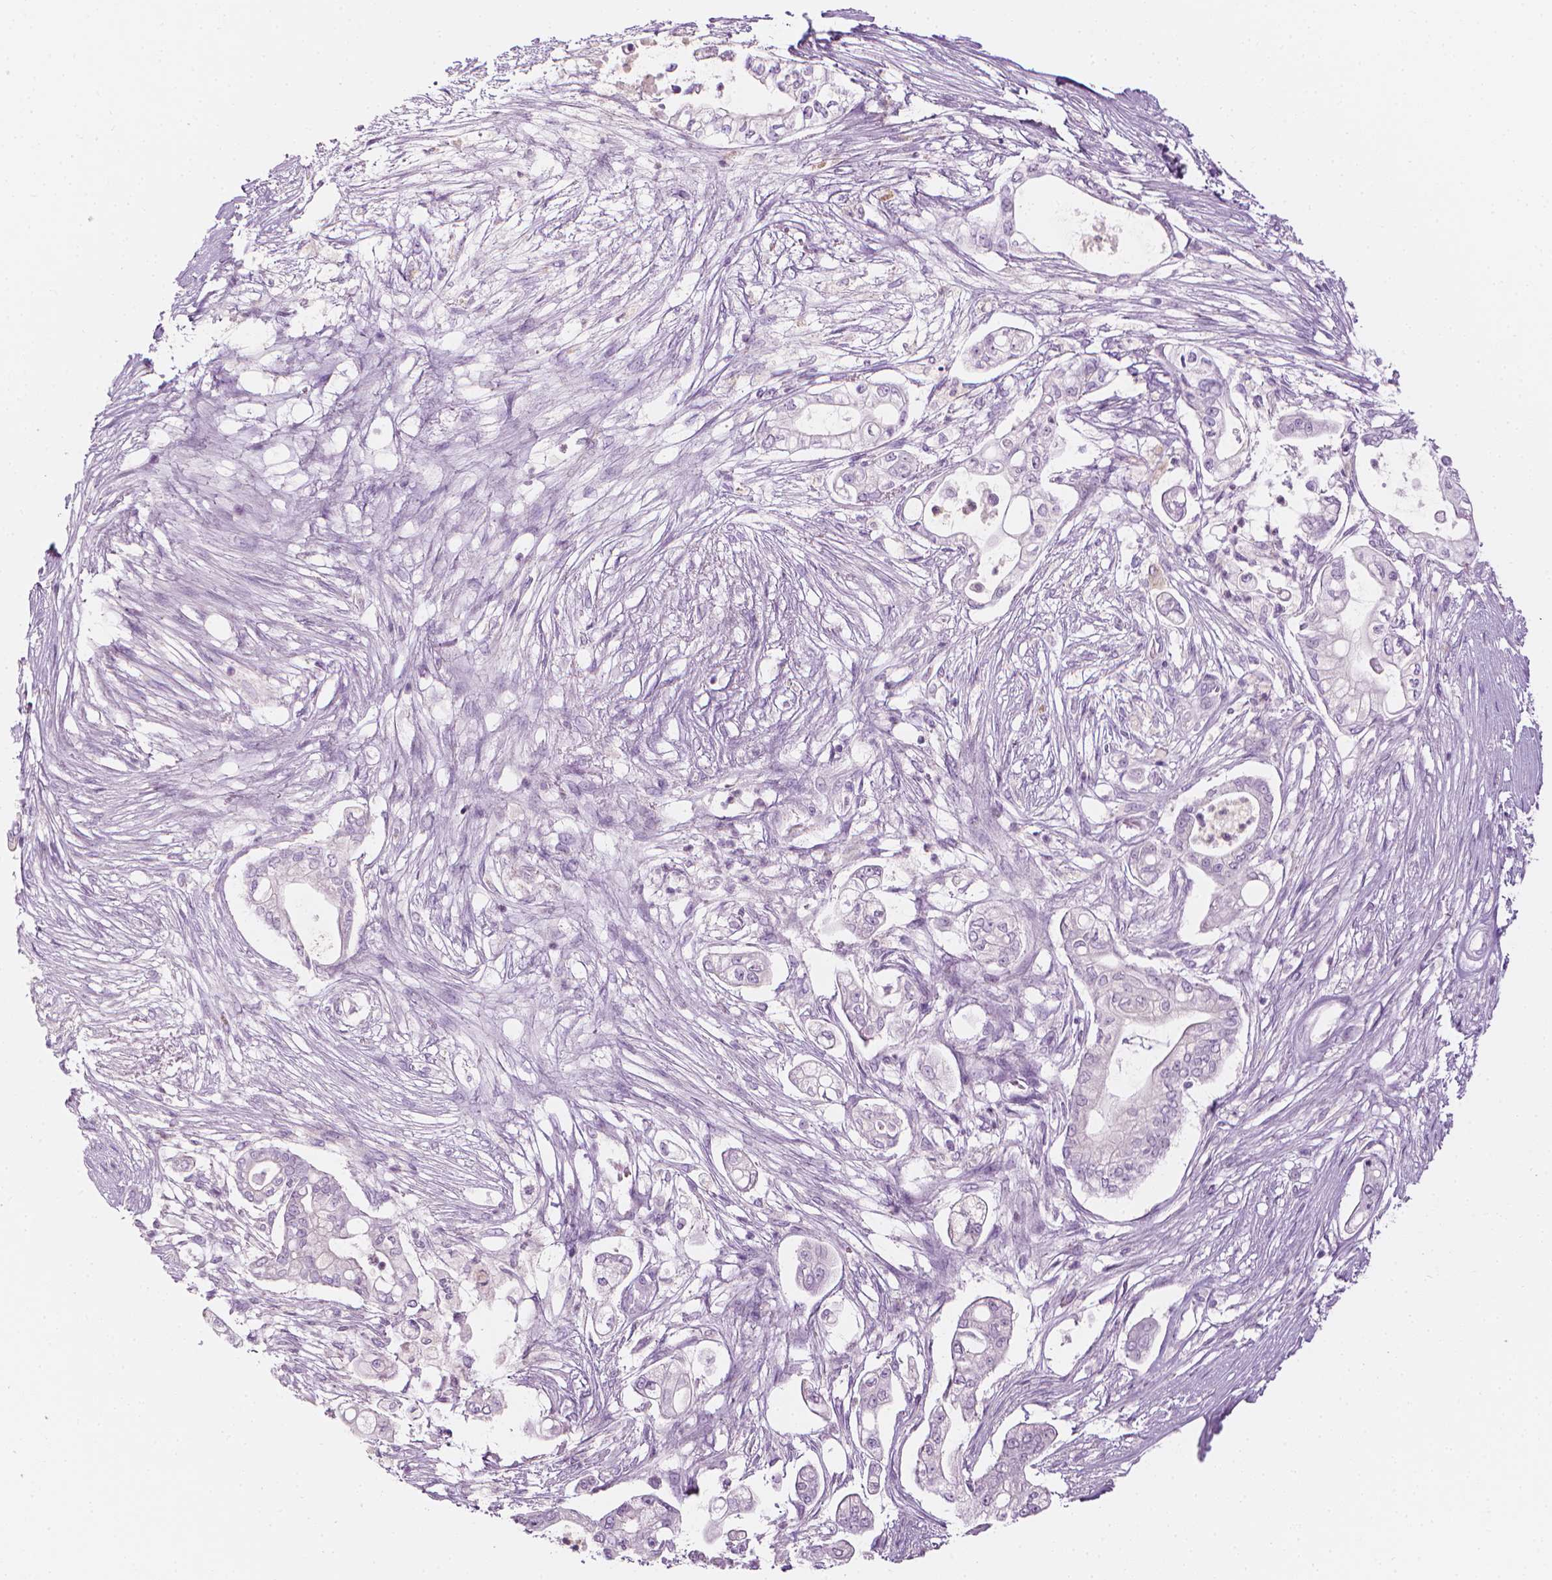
{"staining": {"intensity": "negative", "quantity": "none", "location": "none"}, "tissue": "pancreatic cancer", "cell_type": "Tumor cells", "image_type": "cancer", "snomed": [{"axis": "morphology", "description": "Adenocarcinoma, NOS"}, {"axis": "topography", "description": "Pancreas"}], "caption": "High magnification brightfield microscopy of pancreatic cancer (adenocarcinoma) stained with DAB (3,3'-diaminobenzidine) (brown) and counterstained with hematoxylin (blue): tumor cells show no significant staining. (Immunohistochemistry (ihc), brightfield microscopy, high magnification).", "gene": "SHMT1", "patient": {"sex": "female", "age": 69}}